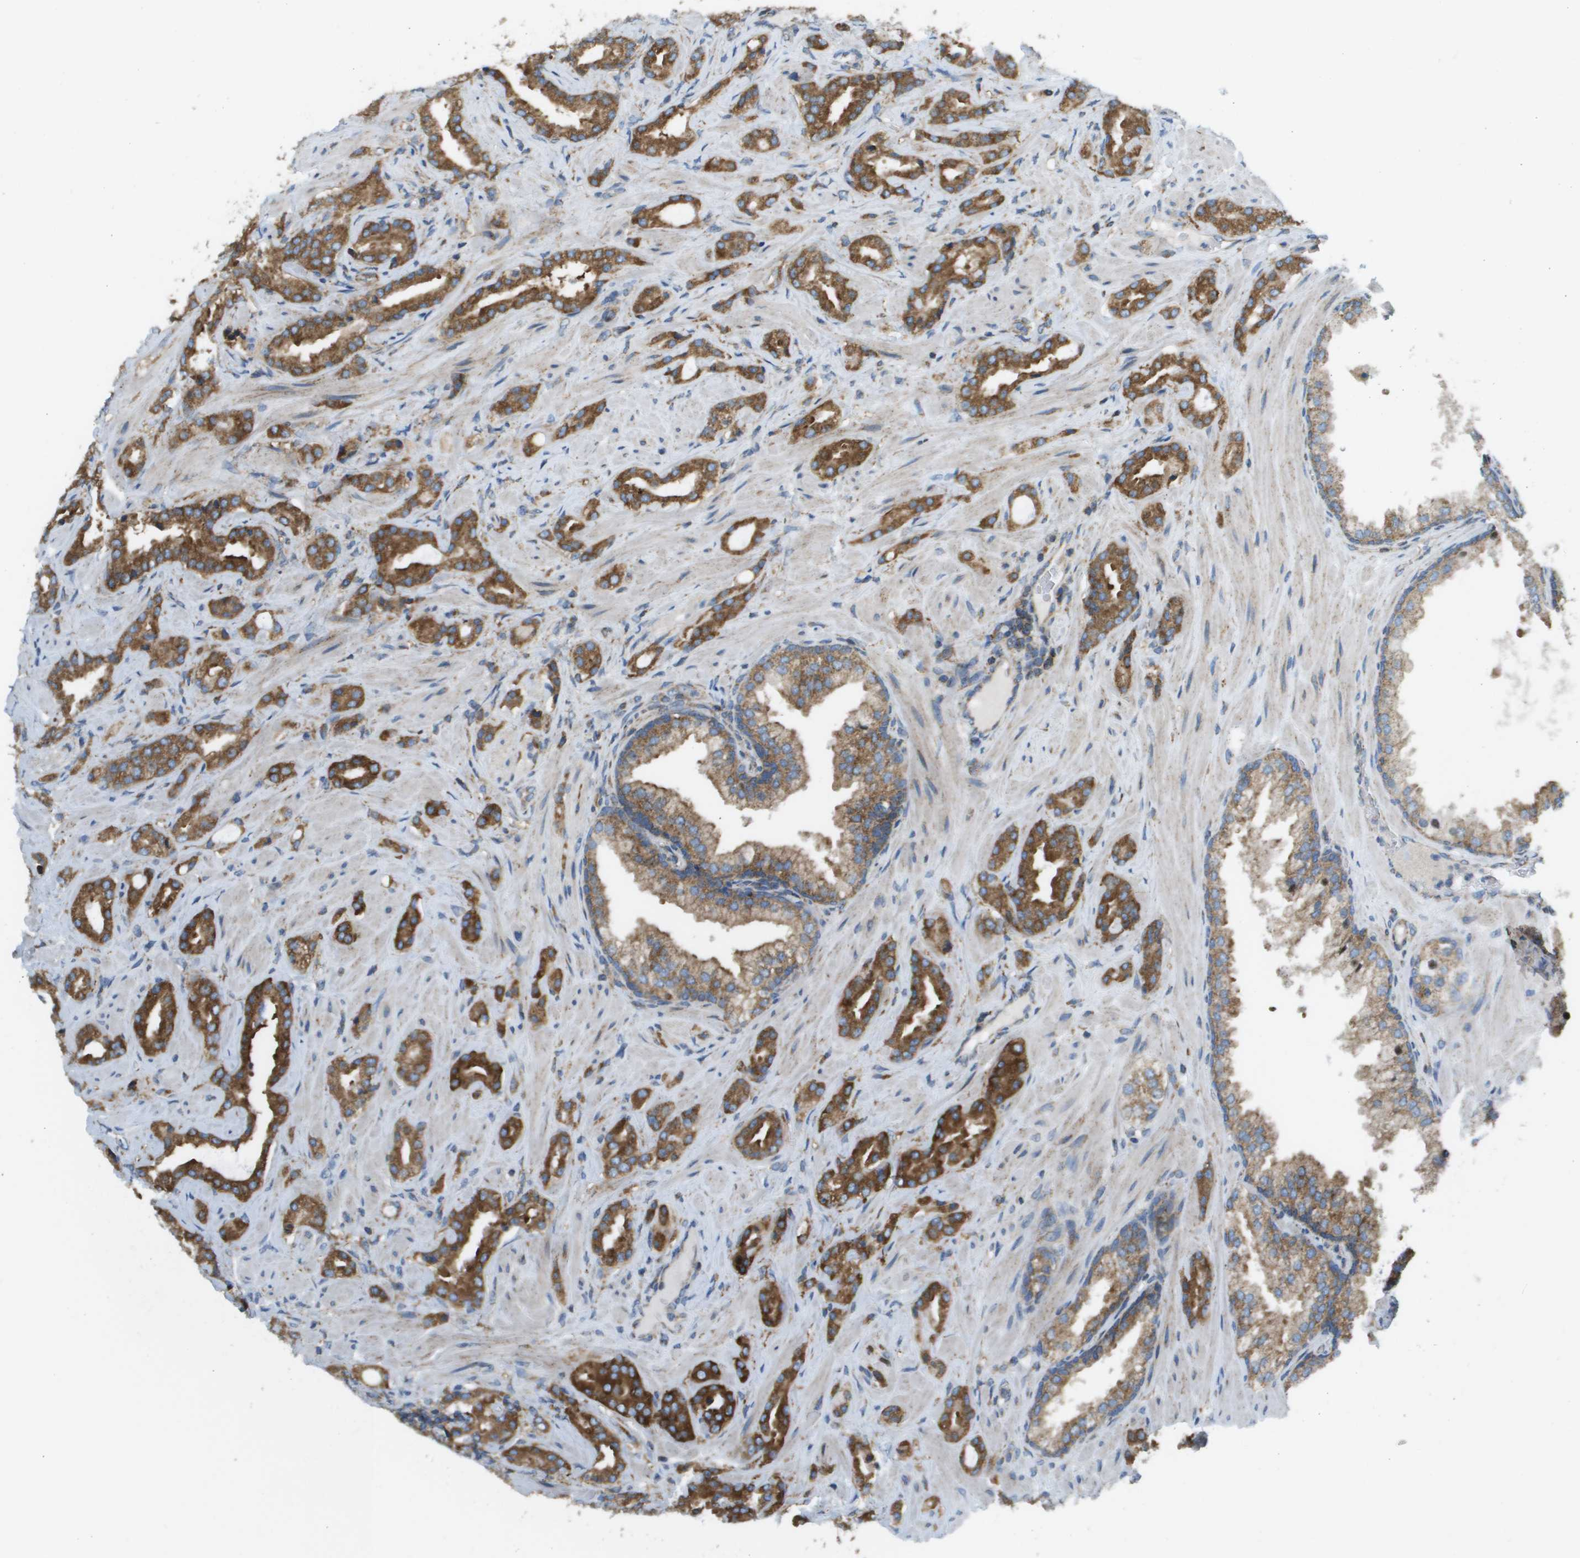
{"staining": {"intensity": "strong", "quantity": ">75%", "location": "cytoplasmic/membranous"}, "tissue": "prostate cancer", "cell_type": "Tumor cells", "image_type": "cancer", "snomed": [{"axis": "morphology", "description": "Adenocarcinoma, High grade"}, {"axis": "topography", "description": "Prostate"}], "caption": "There is high levels of strong cytoplasmic/membranous positivity in tumor cells of prostate high-grade adenocarcinoma, as demonstrated by immunohistochemical staining (brown color).", "gene": "TAOK3", "patient": {"sex": "male", "age": 64}}